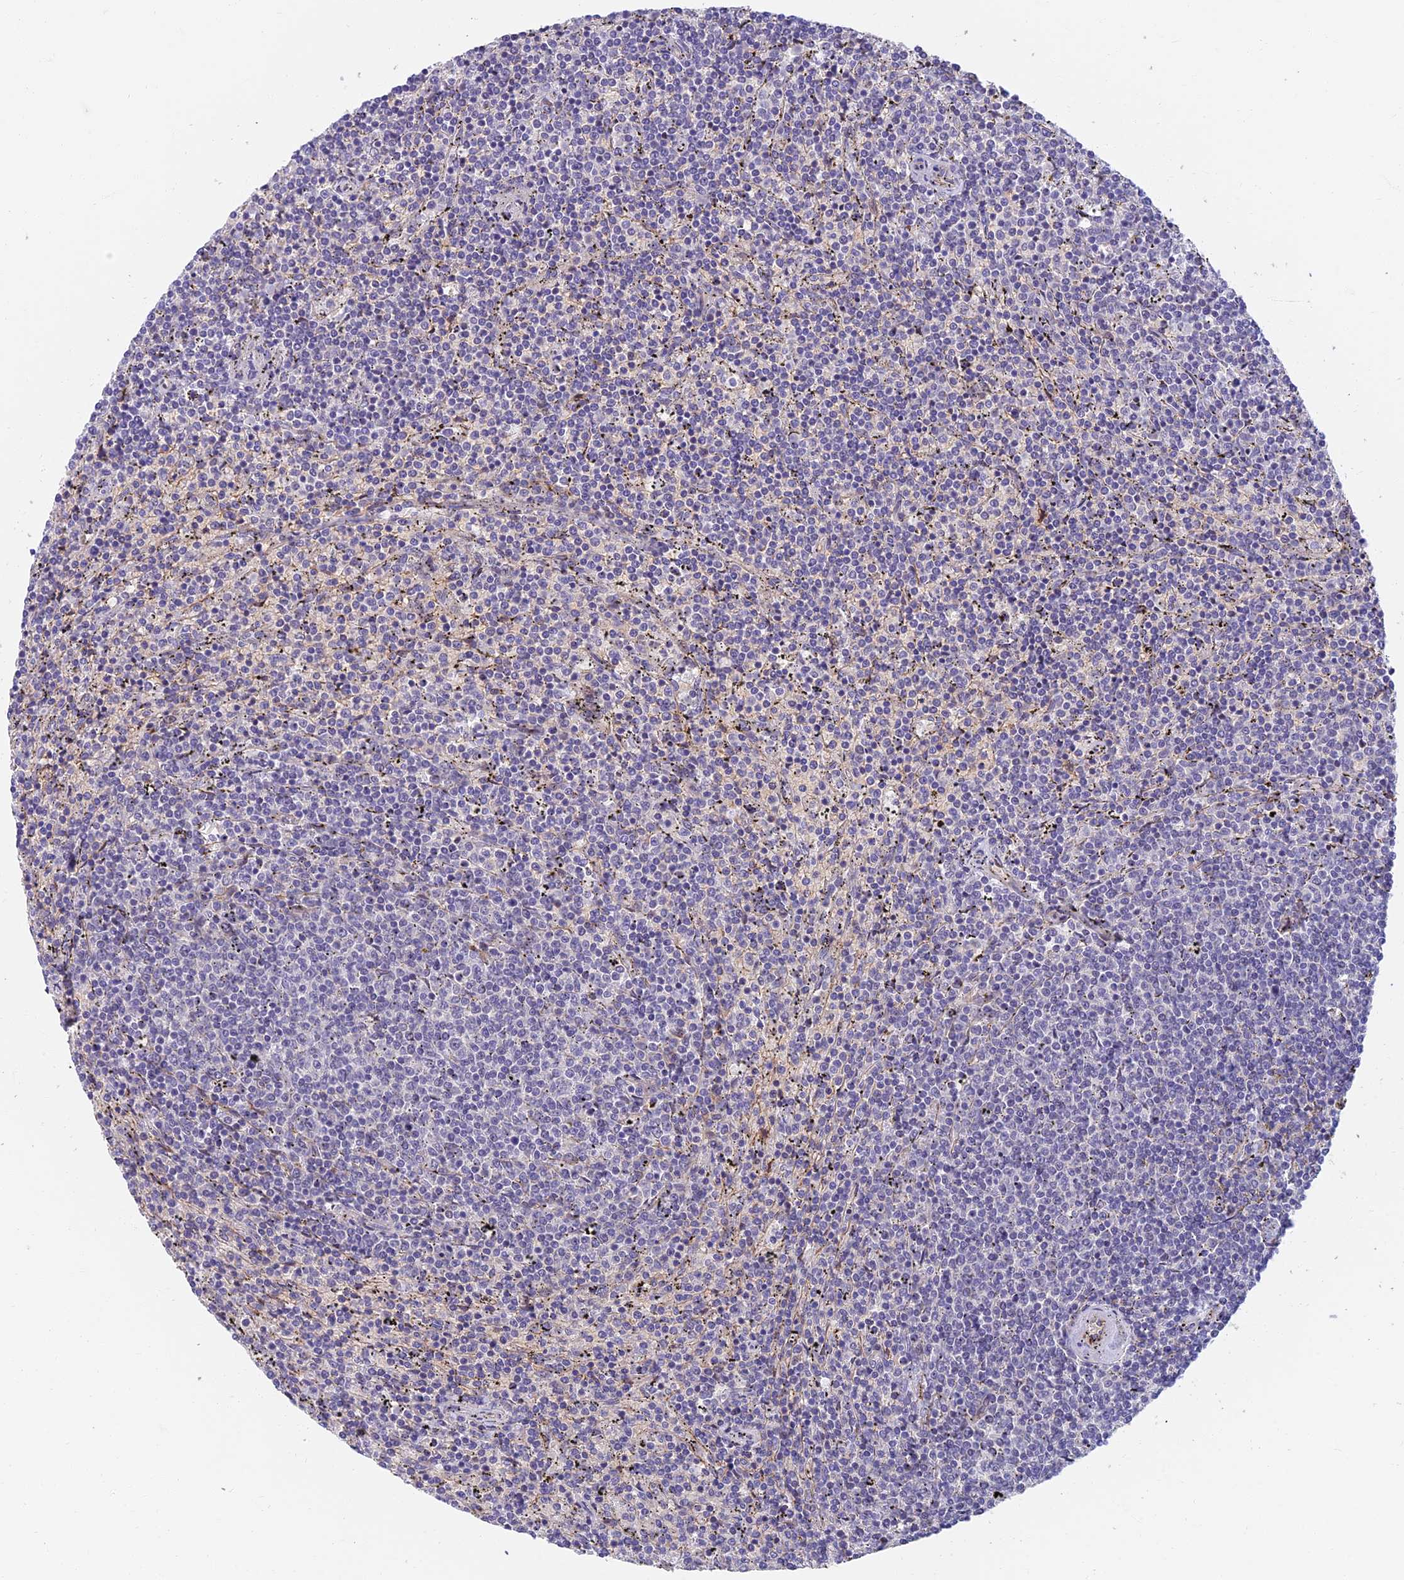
{"staining": {"intensity": "negative", "quantity": "none", "location": "none"}, "tissue": "lymphoma", "cell_type": "Tumor cells", "image_type": "cancer", "snomed": [{"axis": "morphology", "description": "Malignant lymphoma, non-Hodgkin's type, Low grade"}, {"axis": "topography", "description": "Spleen"}], "caption": "The image shows no significant staining in tumor cells of malignant lymphoma, non-Hodgkin's type (low-grade).", "gene": "RHBDL2", "patient": {"sex": "female", "age": 50}}